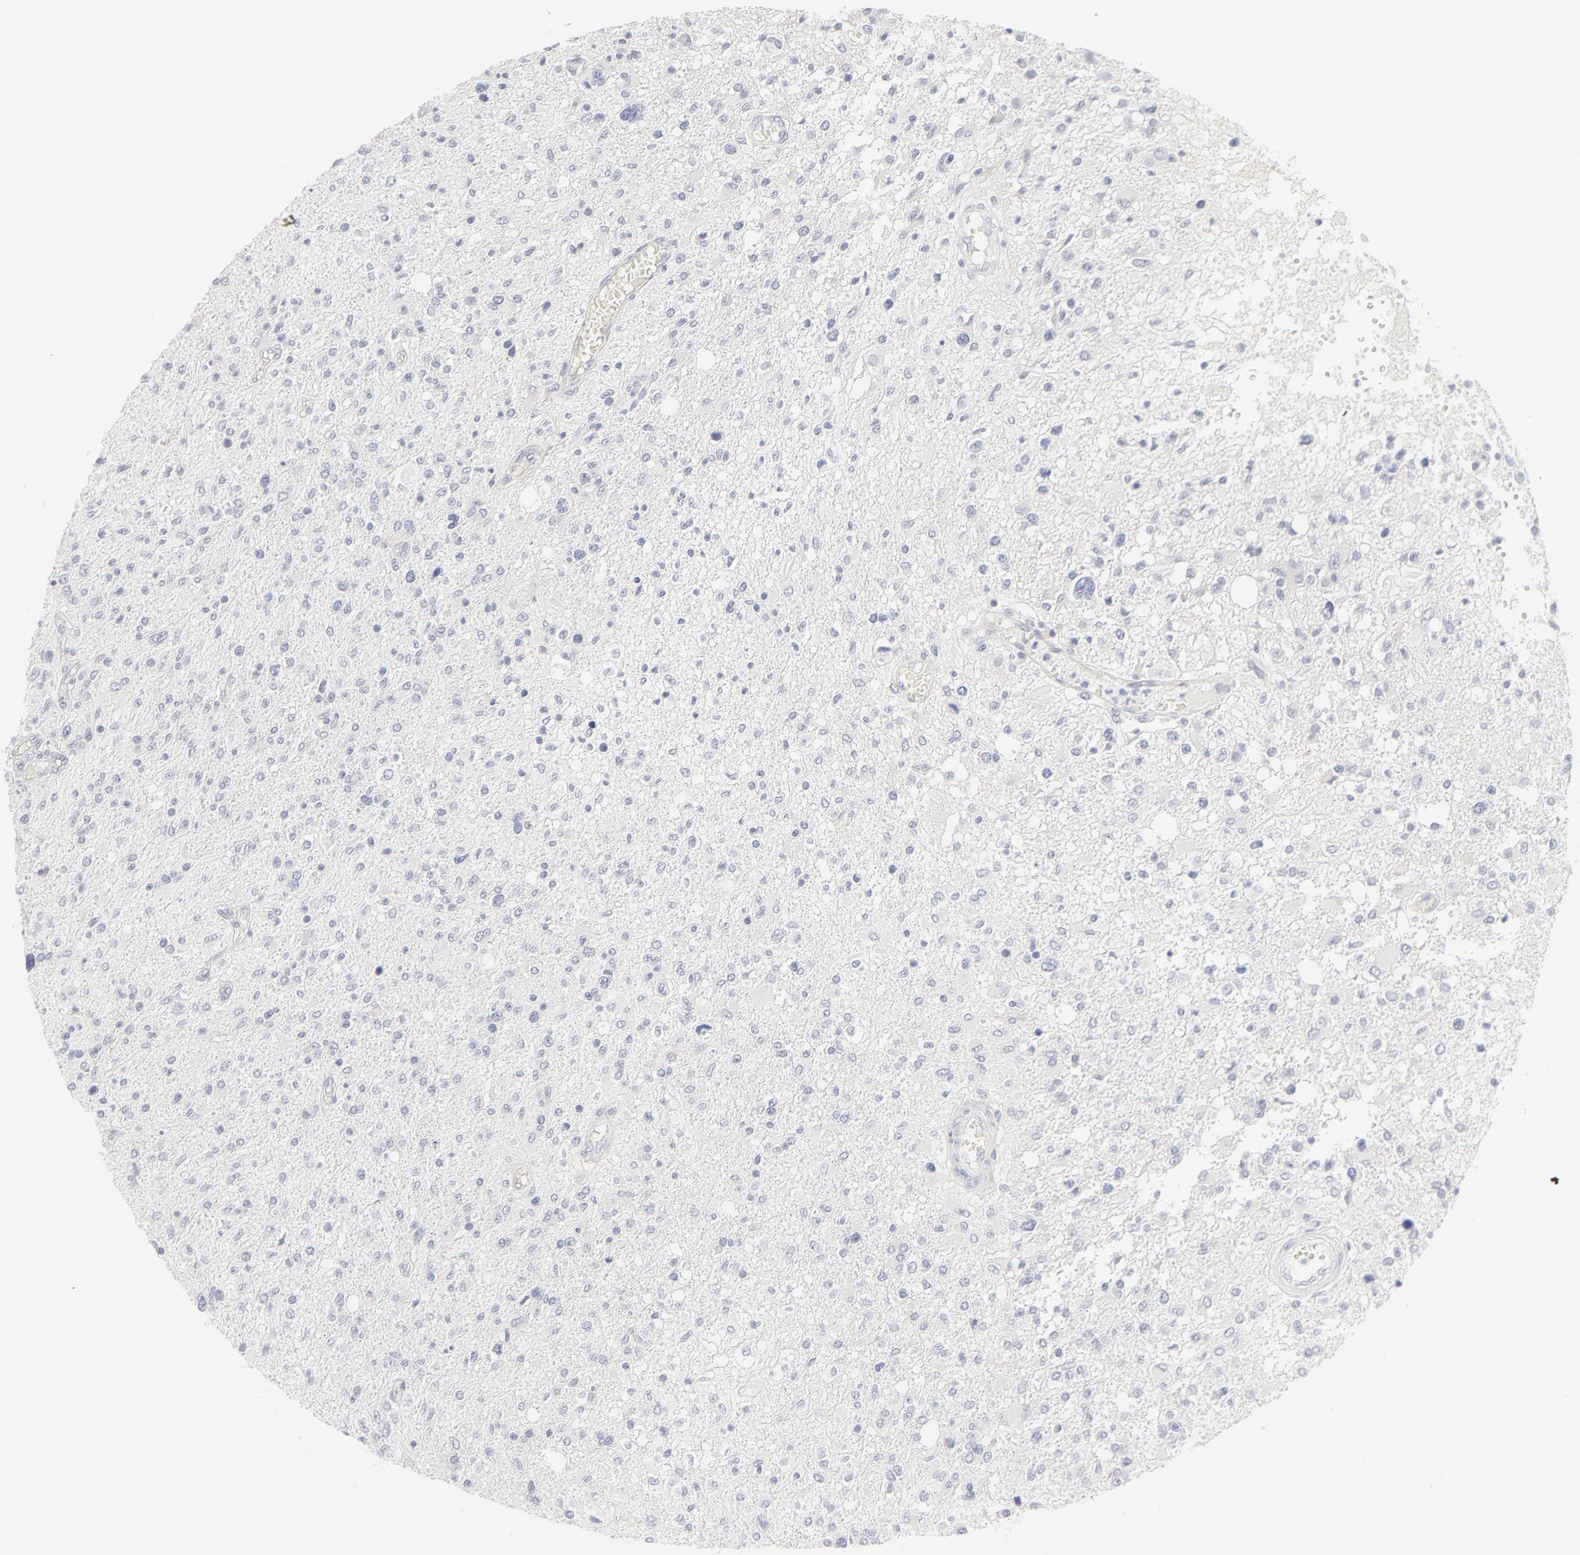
{"staining": {"intensity": "negative", "quantity": "none", "location": "none"}, "tissue": "glioma", "cell_type": "Tumor cells", "image_type": "cancer", "snomed": [{"axis": "morphology", "description": "Glioma, malignant, High grade"}, {"axis": "topography", "description": "Cerebral cortex"}], "caption": "High power microscopy photomicrograph of an immunohistochemistry (IHC) histopathology image of glioma, revealing no significant positivity in tumor cells. (DAB (3,3'-diaminobenzidine) immunohistochemistry, high magnification).", "gene": "NPNT", "patient": {"sex": "male", "age": 76}}